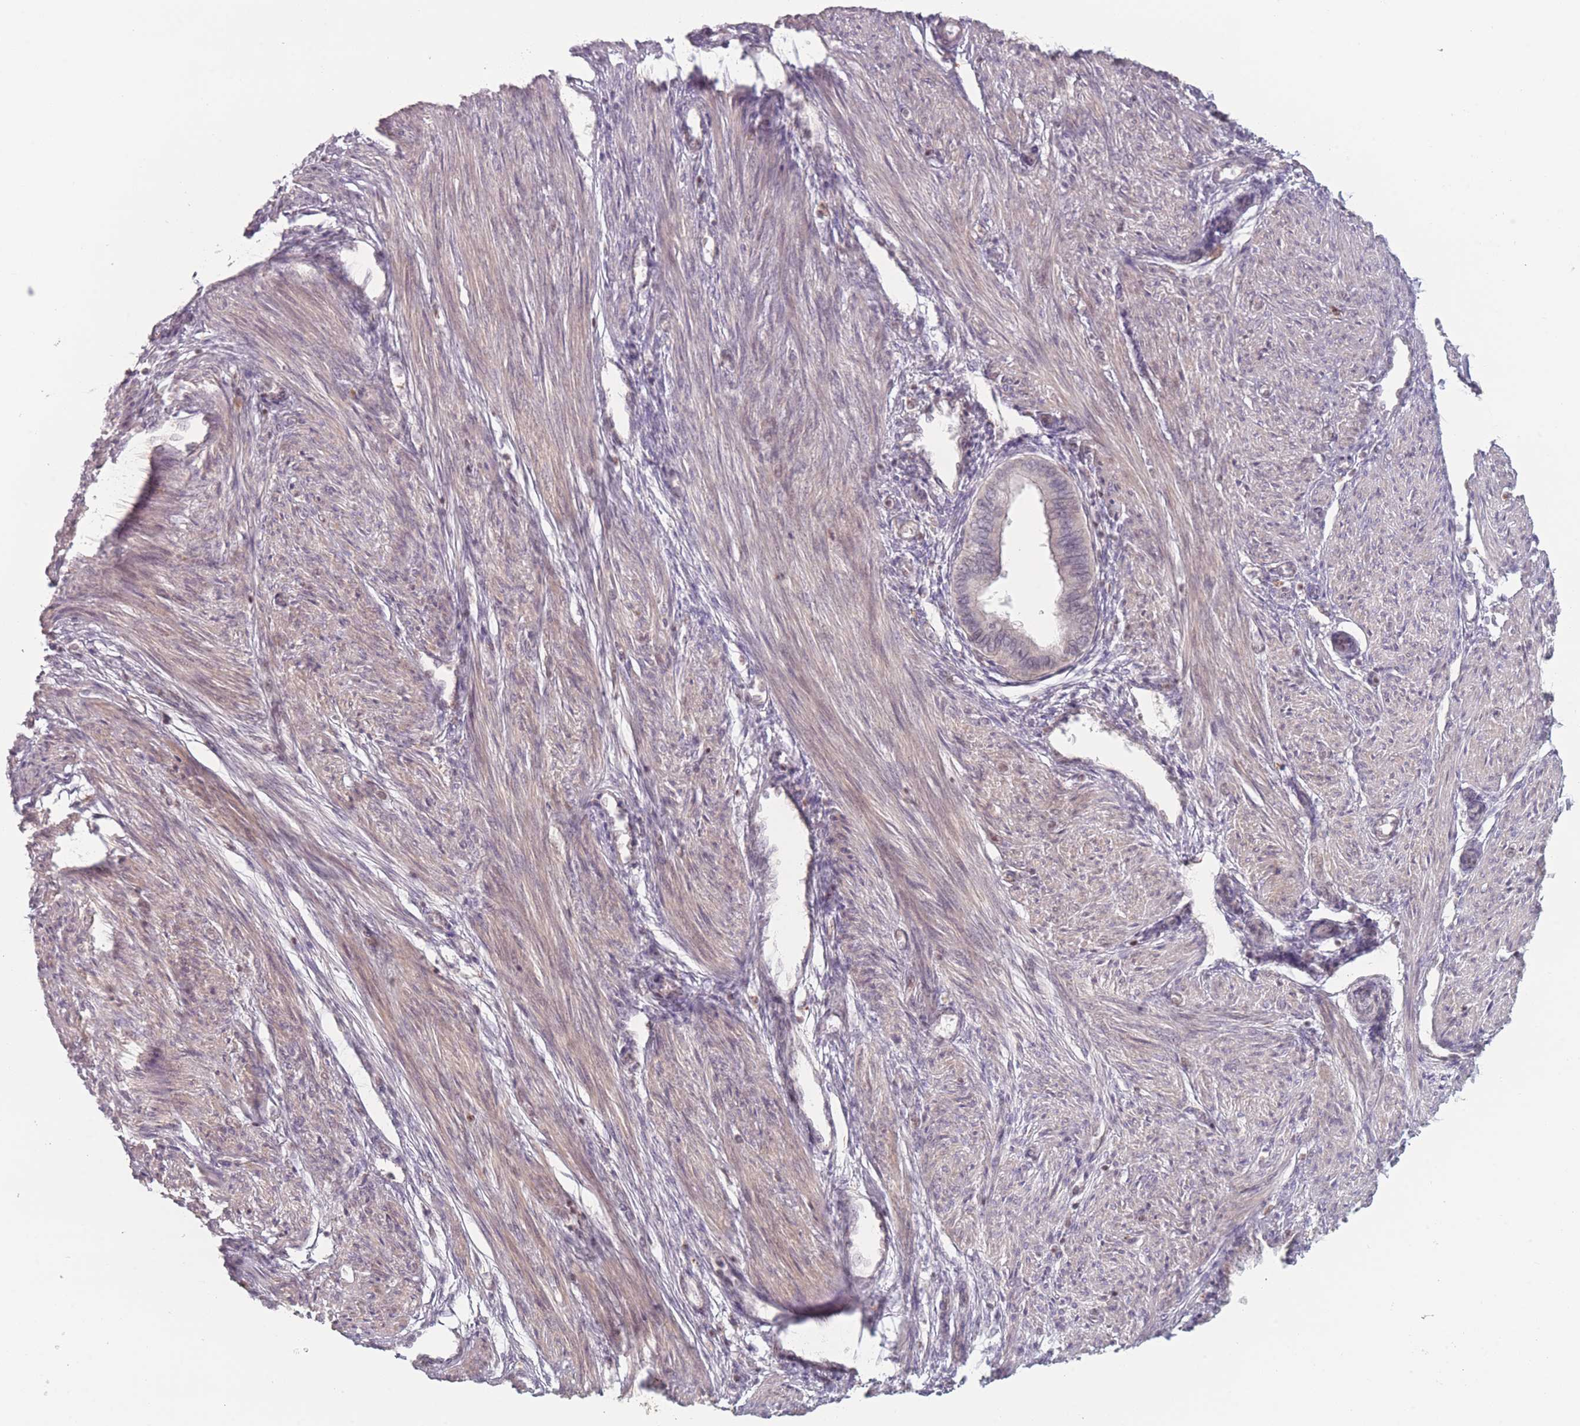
{"staining": {"intensity": "negative", "quantity": "none", "location": "none"}, "tissue": "endometrium", "cell_type": "Cells in endometrial stroma", "image_type": "normal", "snomed": [{"axis": "morphology", "description": "Normal tissue, NOS"}, {"axis": "topography", "description": "Endometrium"}], "caption": "This is an immunohistochemistry micrograph of benign endometrium. There is no staining in cells in endometrial stroma.", "gene": "OR10C1", "patient": {"sex": "female", "age": 53}}